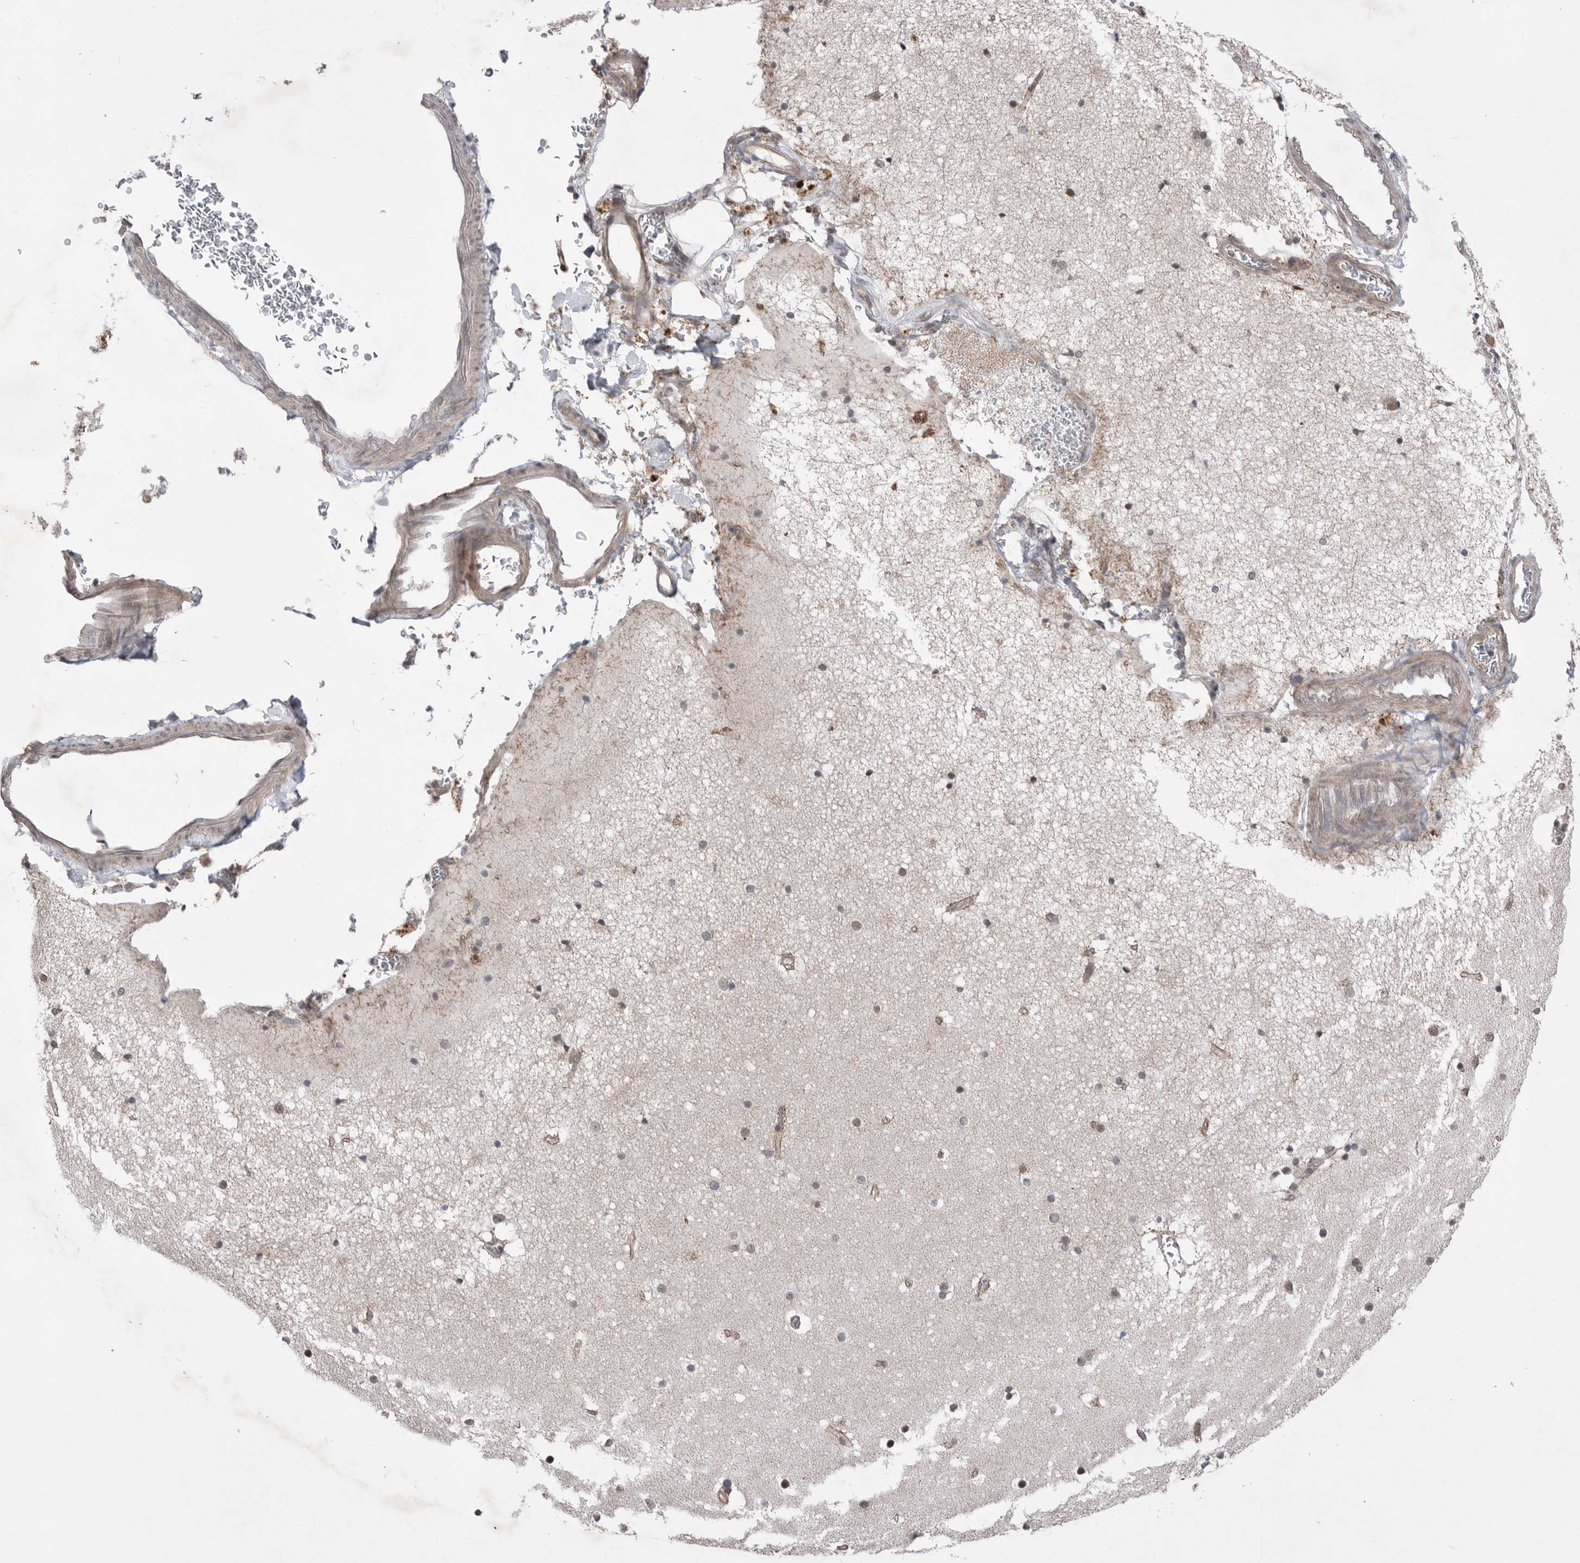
{"staining": {"intensity": "weak", "quantity": ">75%", "location": "cytoplasmic/membranous"}, "tissue": "cerebral cortex", "cell_type": "Endothelial cells", "image_type": "normal", "snomed": [{"axis": "morphology", "description": "Normal tissue, NOS"}, {"axis": "topography", "description": "Cerebral cortex"}], "caption": "The image shows a brown stain indicating the presence of a protein in the cytoplasmic/membranous of endothelial cells in cerebral cortex. The staining is performed using DAB brown chromogen to label protein expression. The nuclei are counter-stained blue using hematoxylin.", "gene": "NTAQ1", "patient": {"sex": "male", "age": 57}}